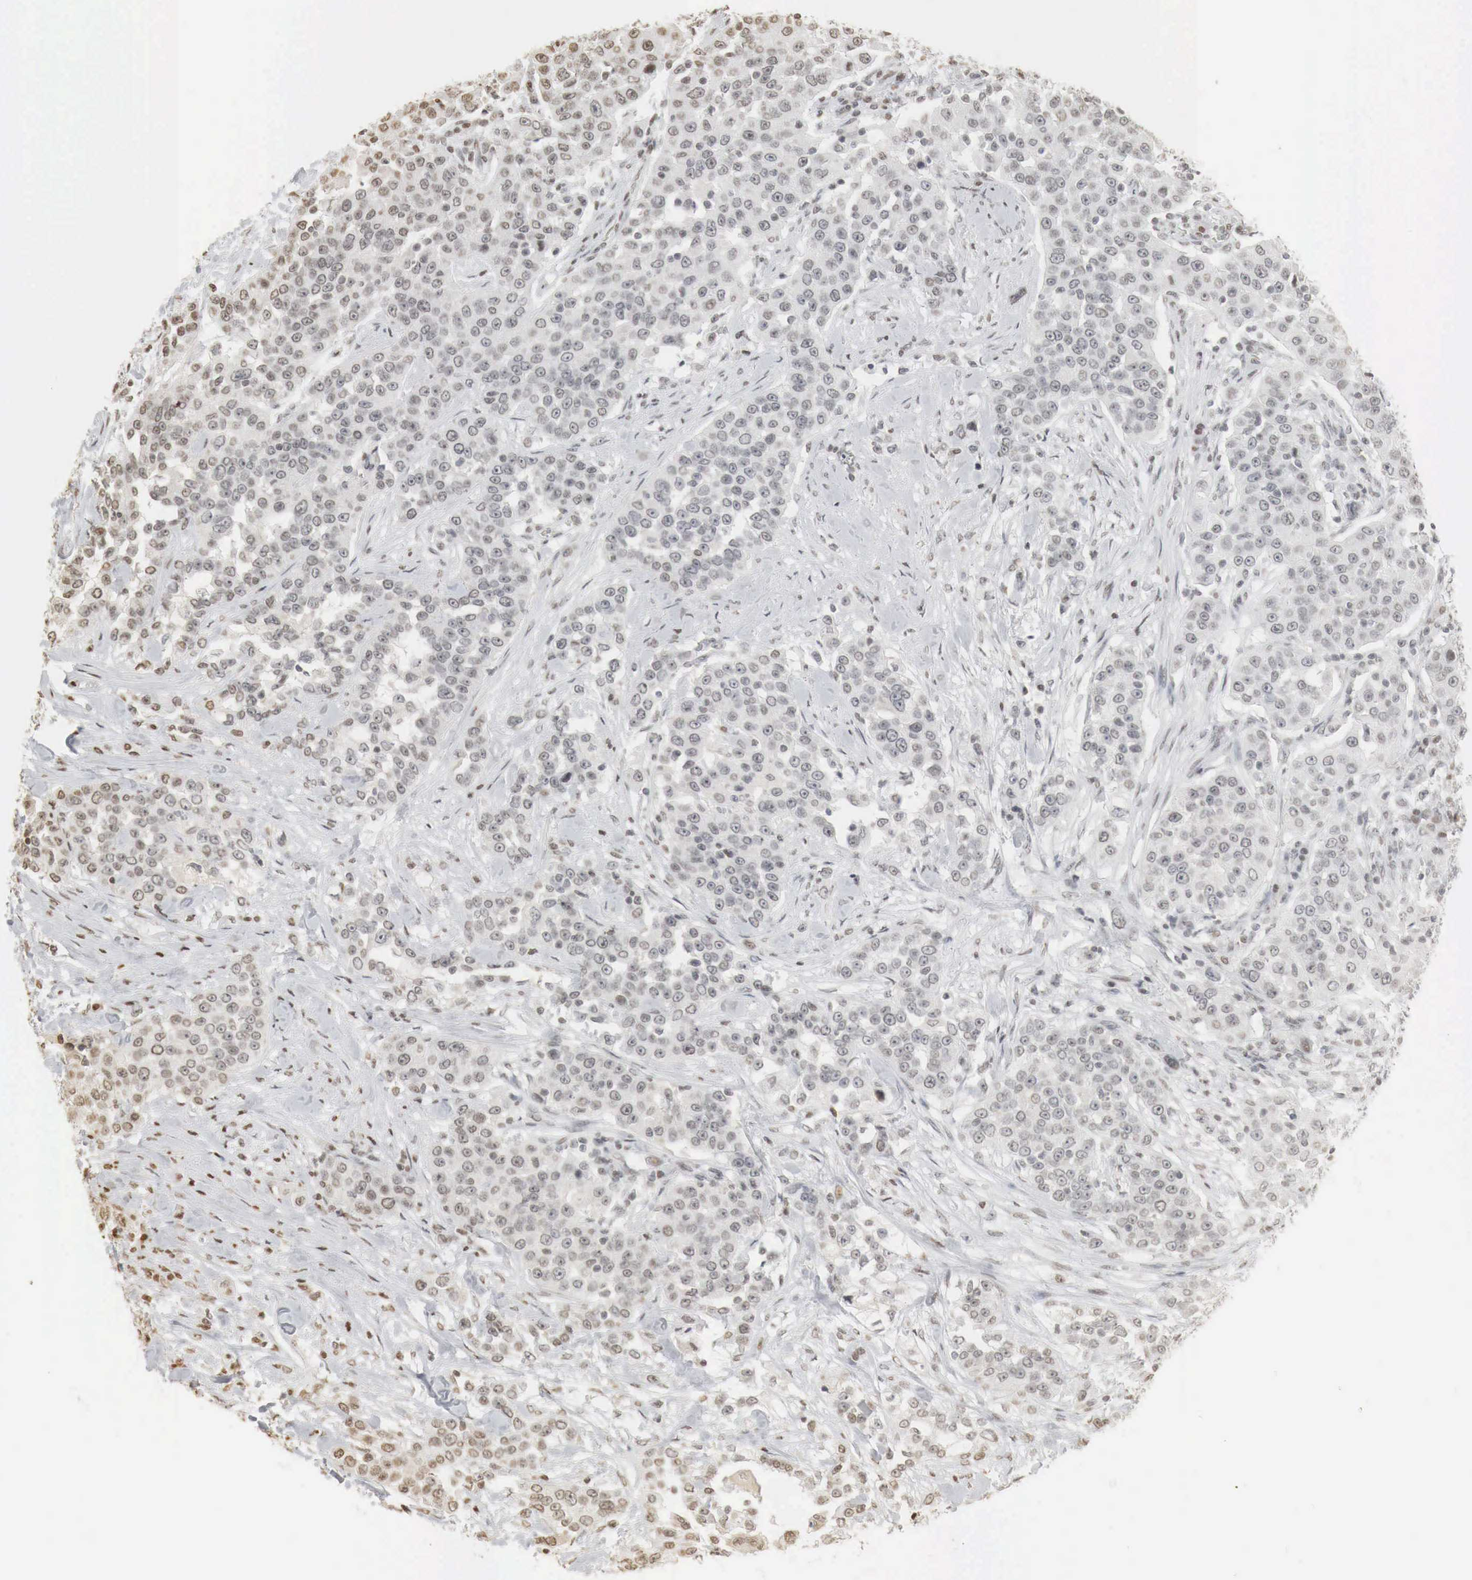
{"staining": {"intensity": "weak", "quantity": "<25%", "location": "nuclear"}, "tissue": "urothelial cancer", "cell_type": "Tumor cells", "image_type": "cancer", "snomed": [{"axis": "morphology", "description": "Urothelial carcinoma, High grade"}, {"axis": "topography", "description": "Urinary bladder"}], "caption": "Urothelial cancer was stained to show a protein in brown. There is no significant staining in tumor cells. Nuclei are stained in blue.", "gene": "ERBB4", "patient": {"sex": "female", "age": 80}}